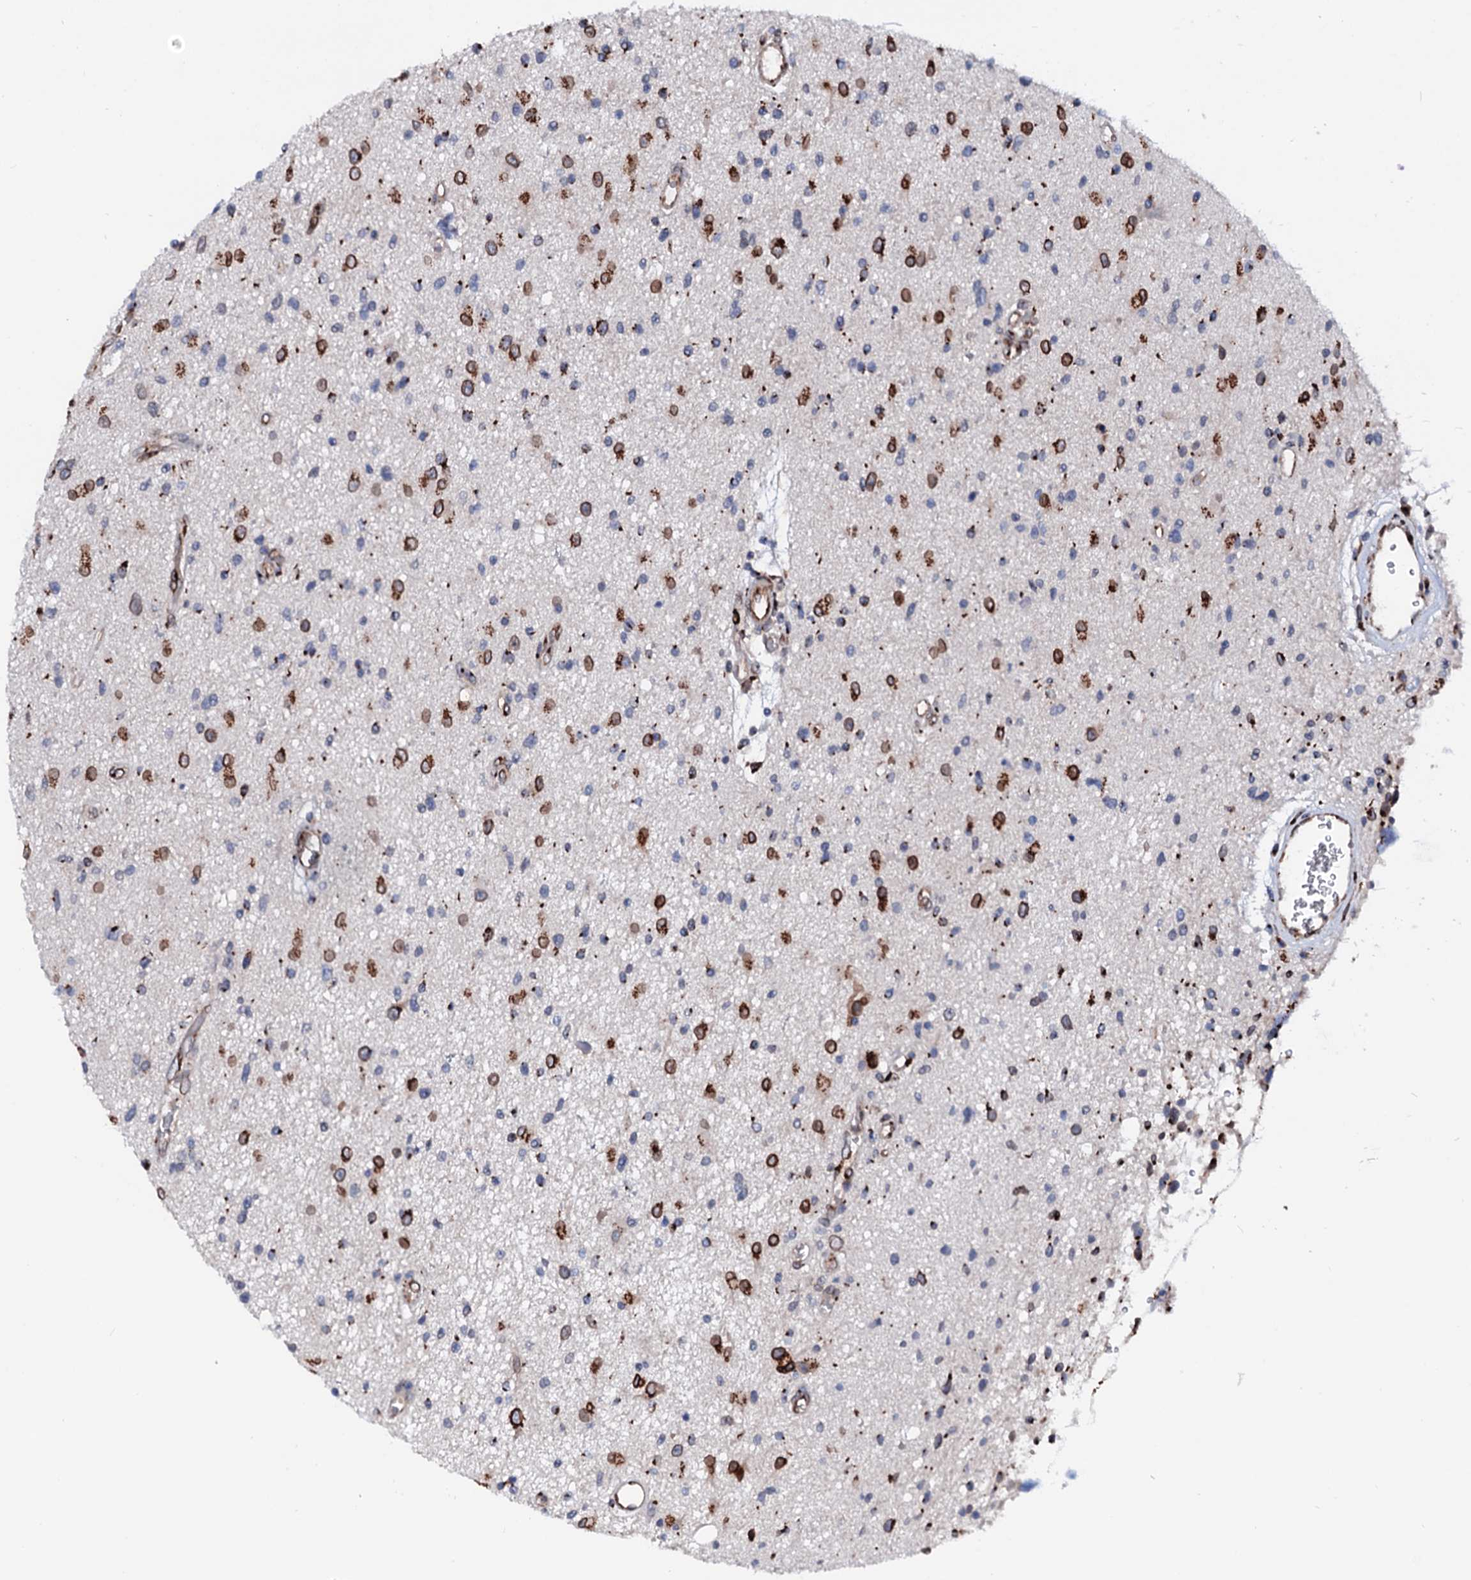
{"staining": {"intensity": "strong", "quantity": "25%-75%", "location": "cytoplasmic/membranous"}, "tissue": "glioma", "cell_type": "Tumor cells", "image_type": "cancer", "snomed": [{"axis": "morphology", "description": "Glioma, malignant, High grade"}, {"axis": "topography", "description": "Brain"}], "caption": "IHC histopathology image of human malignant glioma (high-grade) stained for a protein (brown), which demonstrates high levels of strong cytoplasmic/membranous expression in approximately 25%-75% of tumor cells.", "gene": "TMCO3", "patient": {"sex": "male", "age": 33}}